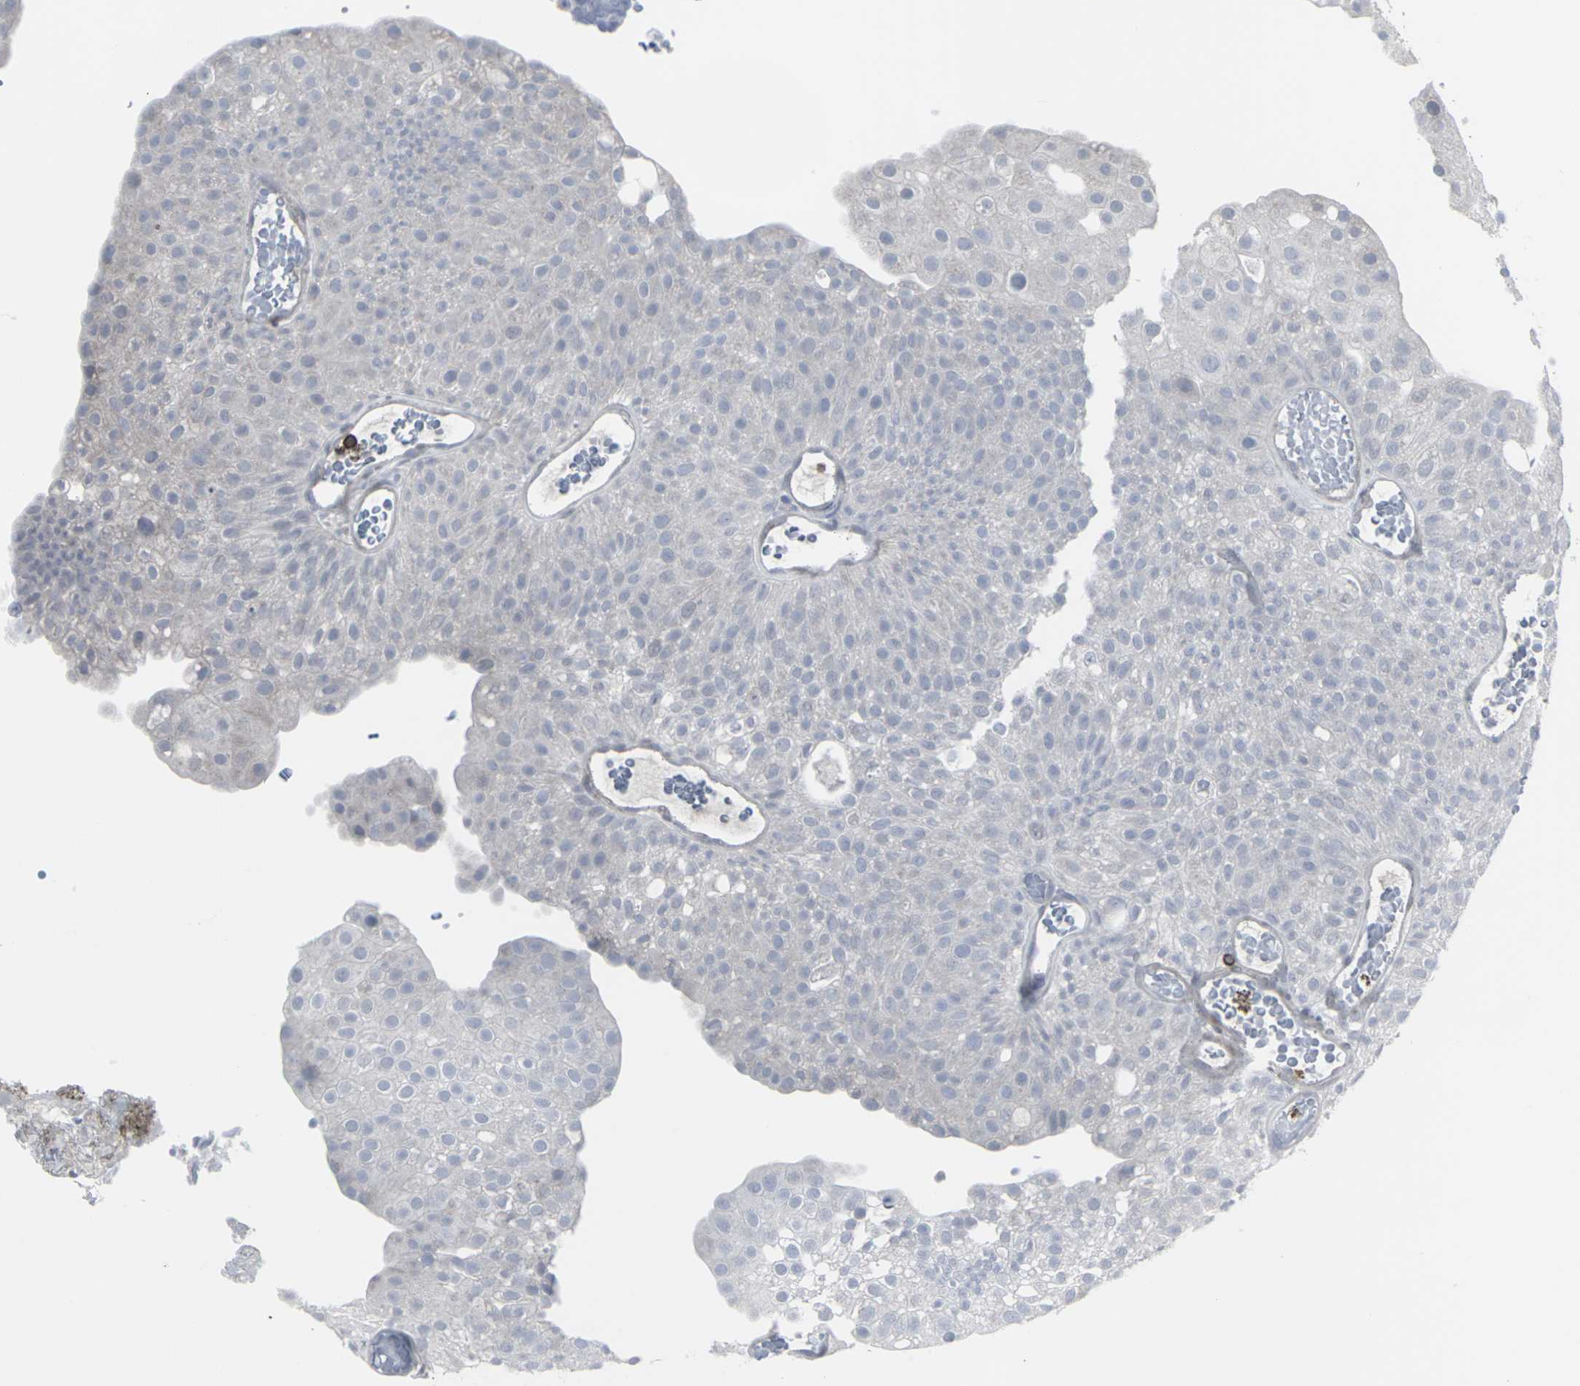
{"staining": {"intensity": "negative", "quantity": "none", "location": "none"}, "tissue": "urothelial cancer", "cell_type": "Tumor cells", "image_type": "cancer", "snomed": [{"axis": "morphology", "description": "Urothelial carcinoma, Low grade"}, {"axis": "topography", "description": "Urinary bladder"}], "caption": "Immunohistochemical staining of urothelial cancer demonstrates no significant staining in tumor cells.", "gene": "APOBEC2", "patient": {"sex": "male", "age": 78}}